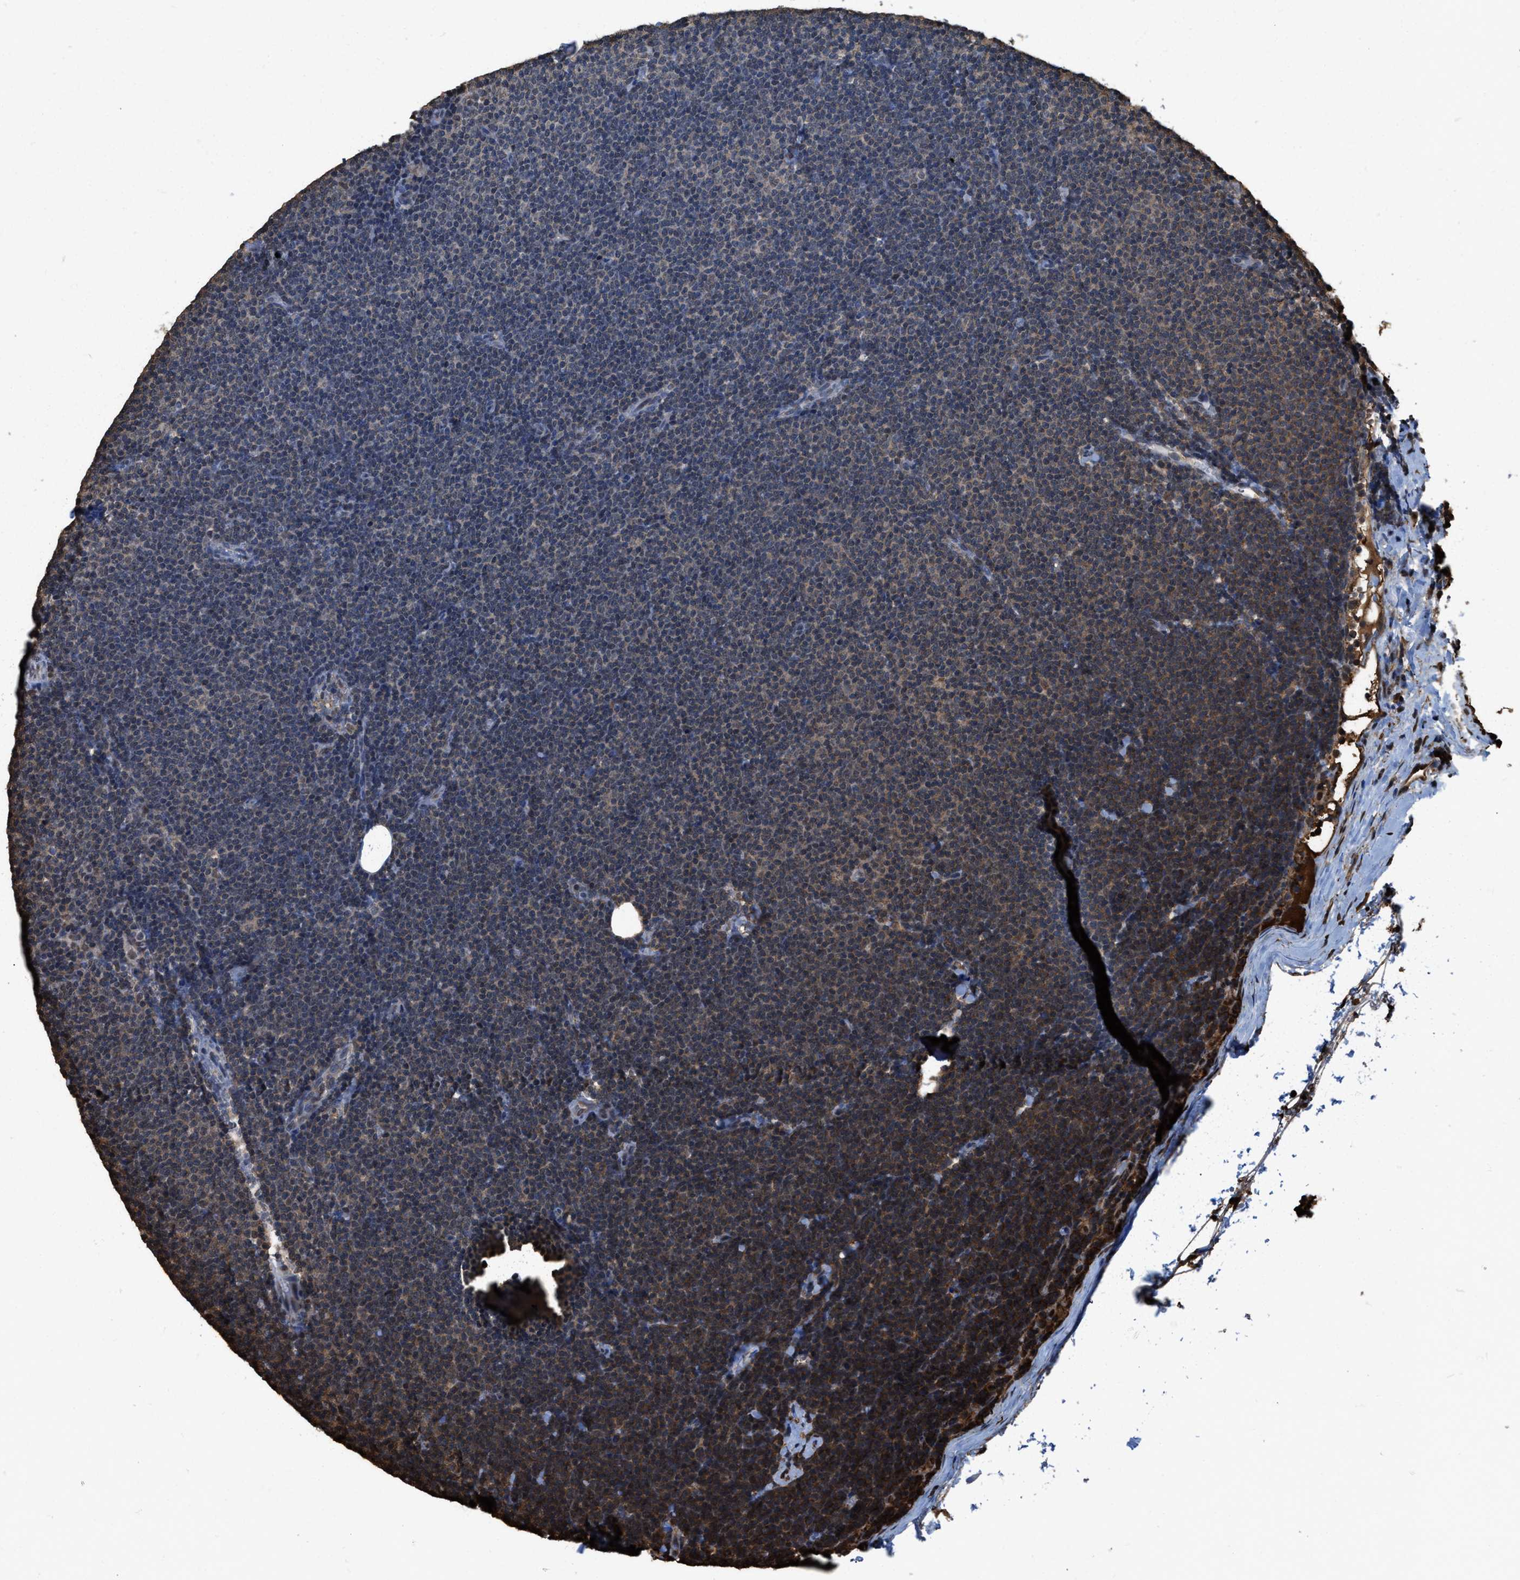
{"staining": {"intensity": "moderate", "quantity": "<25%", "location": "cytoplasmic/membranous"}, "tissue": "lymphoma", "cell_type": "Tumor cells", "image_type": "cancer", "snomed": [{"axis": "morphology", "description": "Malignant lymphoma, non-Hodgkin's type, Low grade"}, {"axis": "topography", "description": "Lymph node"}], "caption": "Moderate cytoplasmic/membranous positivity for a protein is identified in about <25% of tumor cells of lymphoma using IHC.", "gene": "FNTA", "patient": {"sex": "female", "age": 53}}